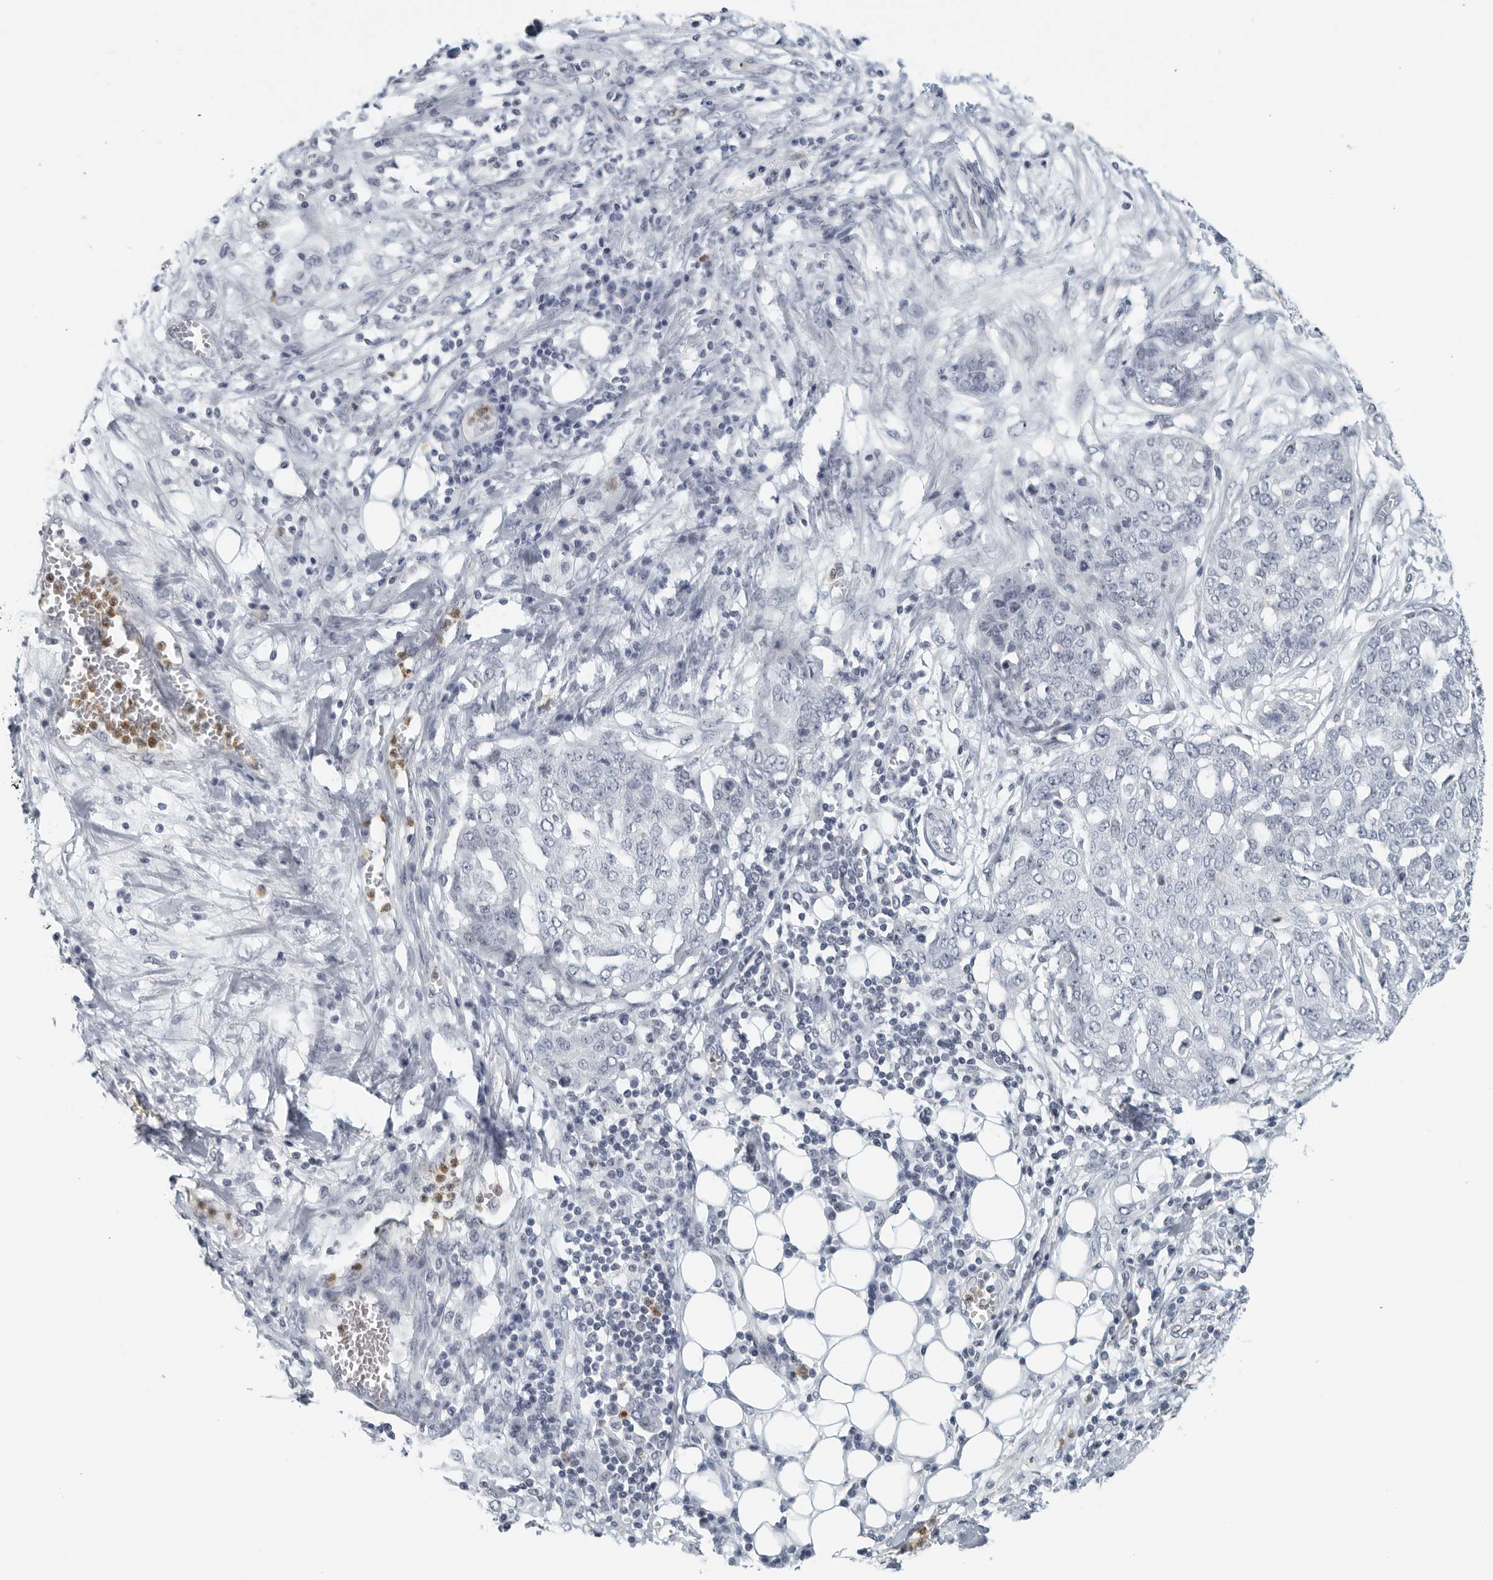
{"staining": {"intensity": "negative", "quantity": "none", "location": "none"}, "tissue": "ovarian cancer", "cell_type": "Tumor cells", "image_type": "cancer", "snomed": [{"axis": "morphology", "description": "Cystadenocarcinoma, serous, NOS"}, {"axis": "topography", "description": "Soft tissue"}, {"axis": "topography", "description": "Ovary"}], "caption": "Tumor cells are negative for brown protein staining in serous cystadenocarcinoma (ovarian).", "gene": "KLK7", "patient": {"sex": "female", "age": 57}}